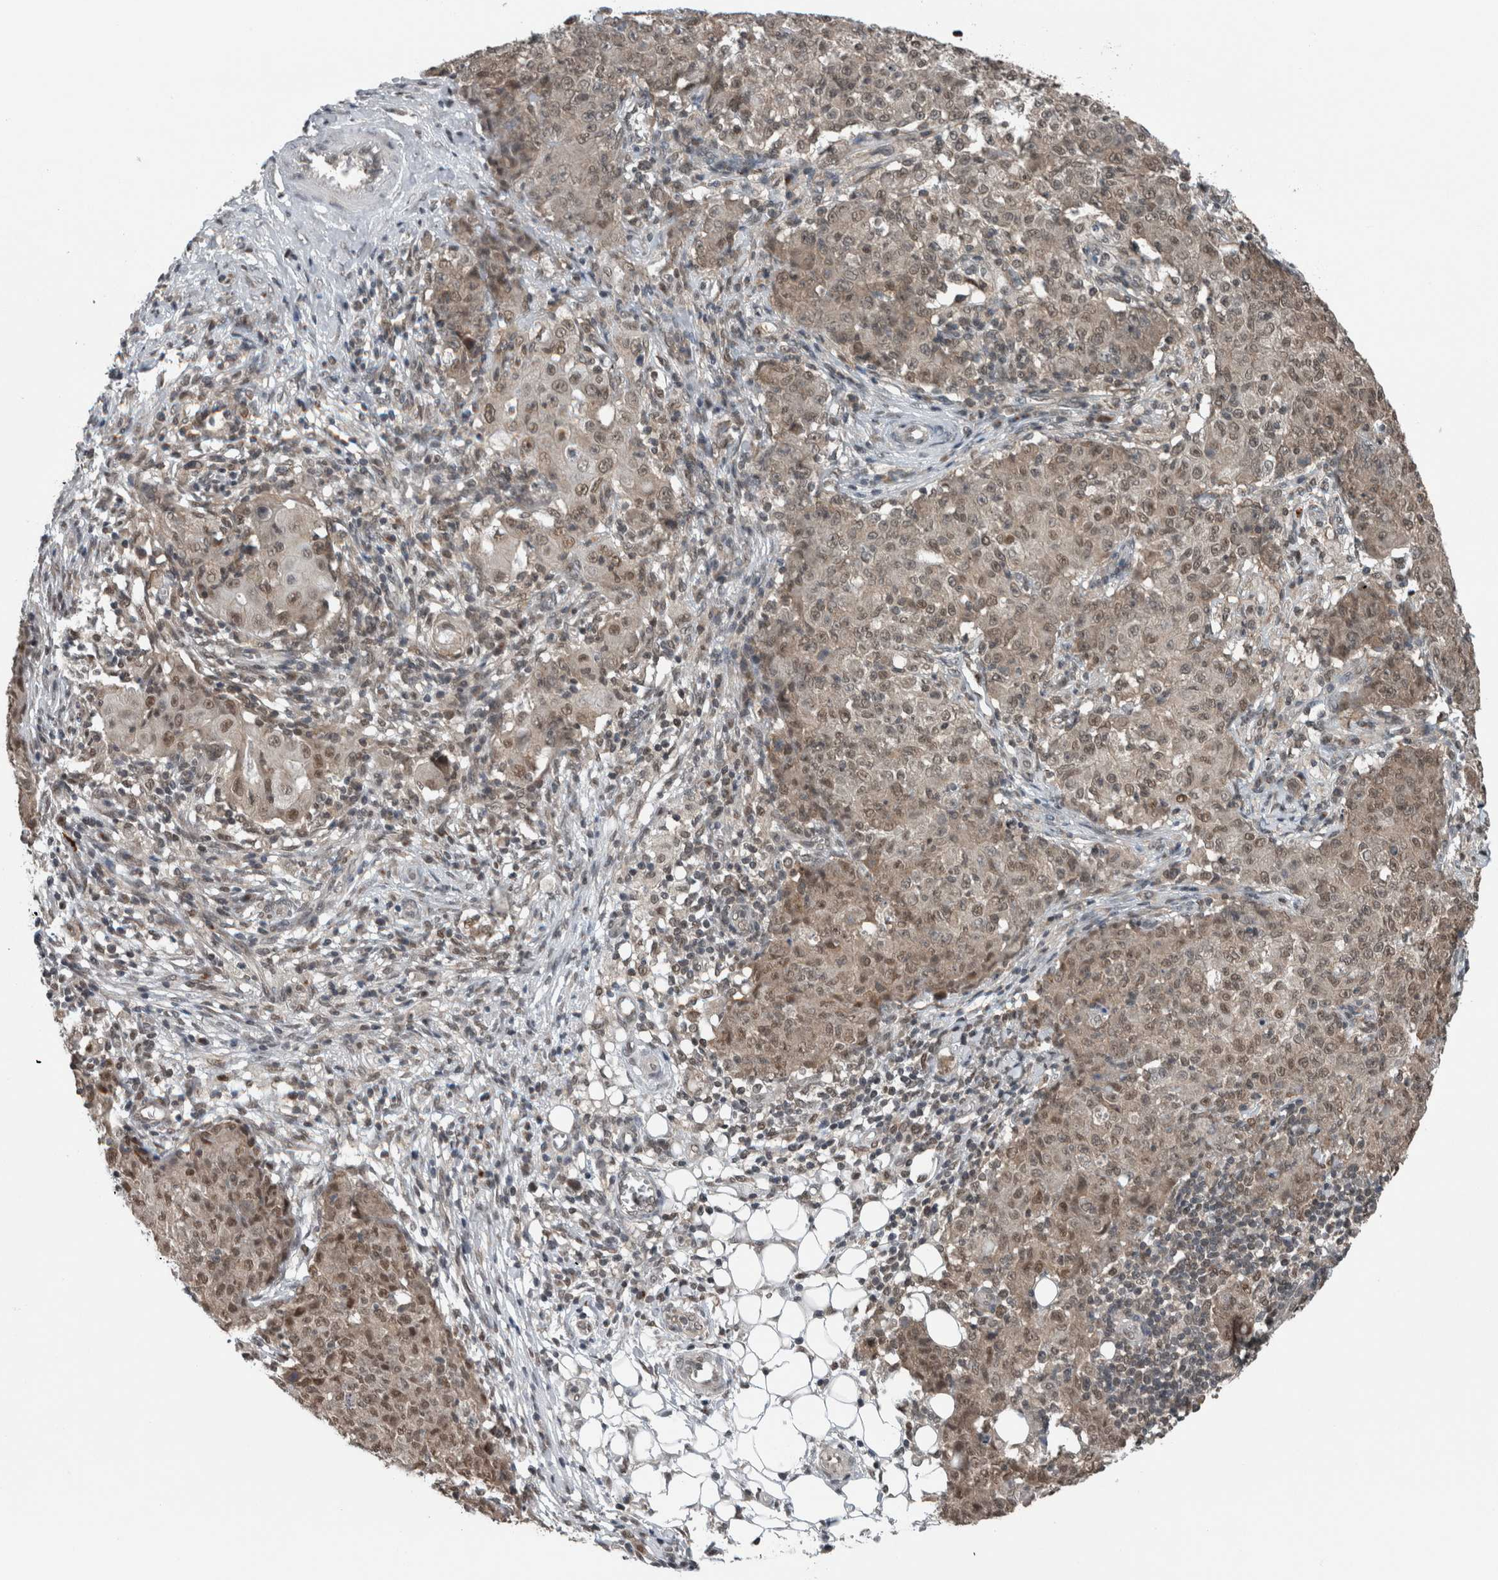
{"staining": {"intensity": "moderate", "quantity": ">75%", "location": "cytoplasmic/membranous,nuclear"}, "tissue": "ovarian cancer", "cell_type": "Tumor cells", "image_type": "cancer", "snomed": [{"axis": "morphology", "description": "Carcinoma, endometroid"}, {"axis": "topography", "description": "Ovary"}], "caption": "A brown stain shows moderate cytoplasmic/membranous and nuclear expression of a protein in endometroid carcinoma (ovarian) tumor cells.", "gene": "SPAG7", "patient": {"sex": "female", "age": 42}}